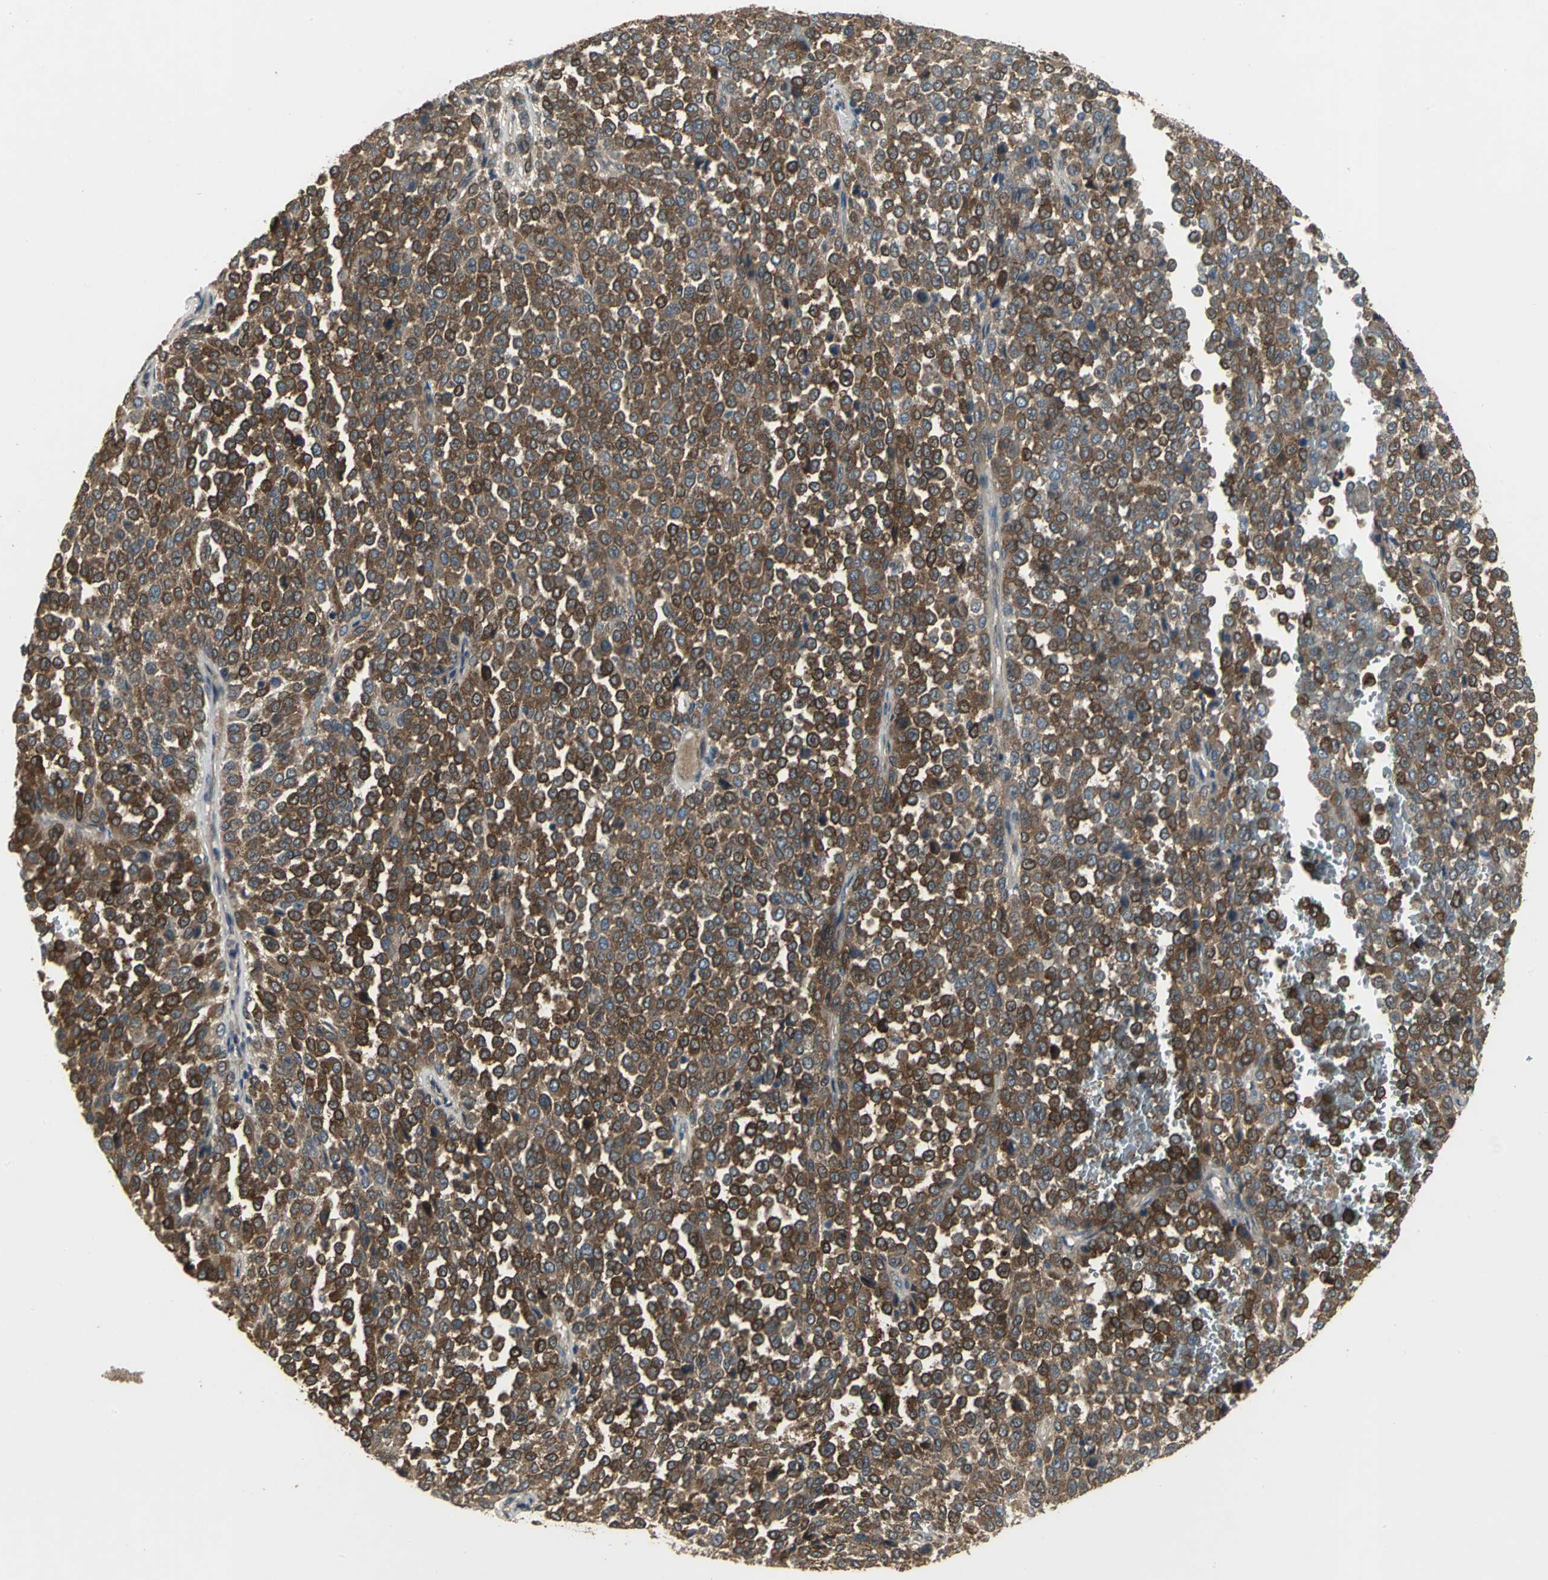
{"staining": {"intensity": "strong", "quantity": ">75%", "location": "cytoplasmic/membranous"}, "tissue": "melanoma", "cell_type": "Tumor cells", "image_type": "cancer", "snomed": [{"axis": "morphology", "description": "Malignant melanoma, Metastatic site"}, {"axis": "topography", "description": "Pancreas"}], "caption": "Immunohistochemistry of melanoma reveals high levels of strong cytoplasmic/membranous expression in approximately >75% of tumor cells.", "gene": "MET", "patient": {"sex": "female", "age": 30}}